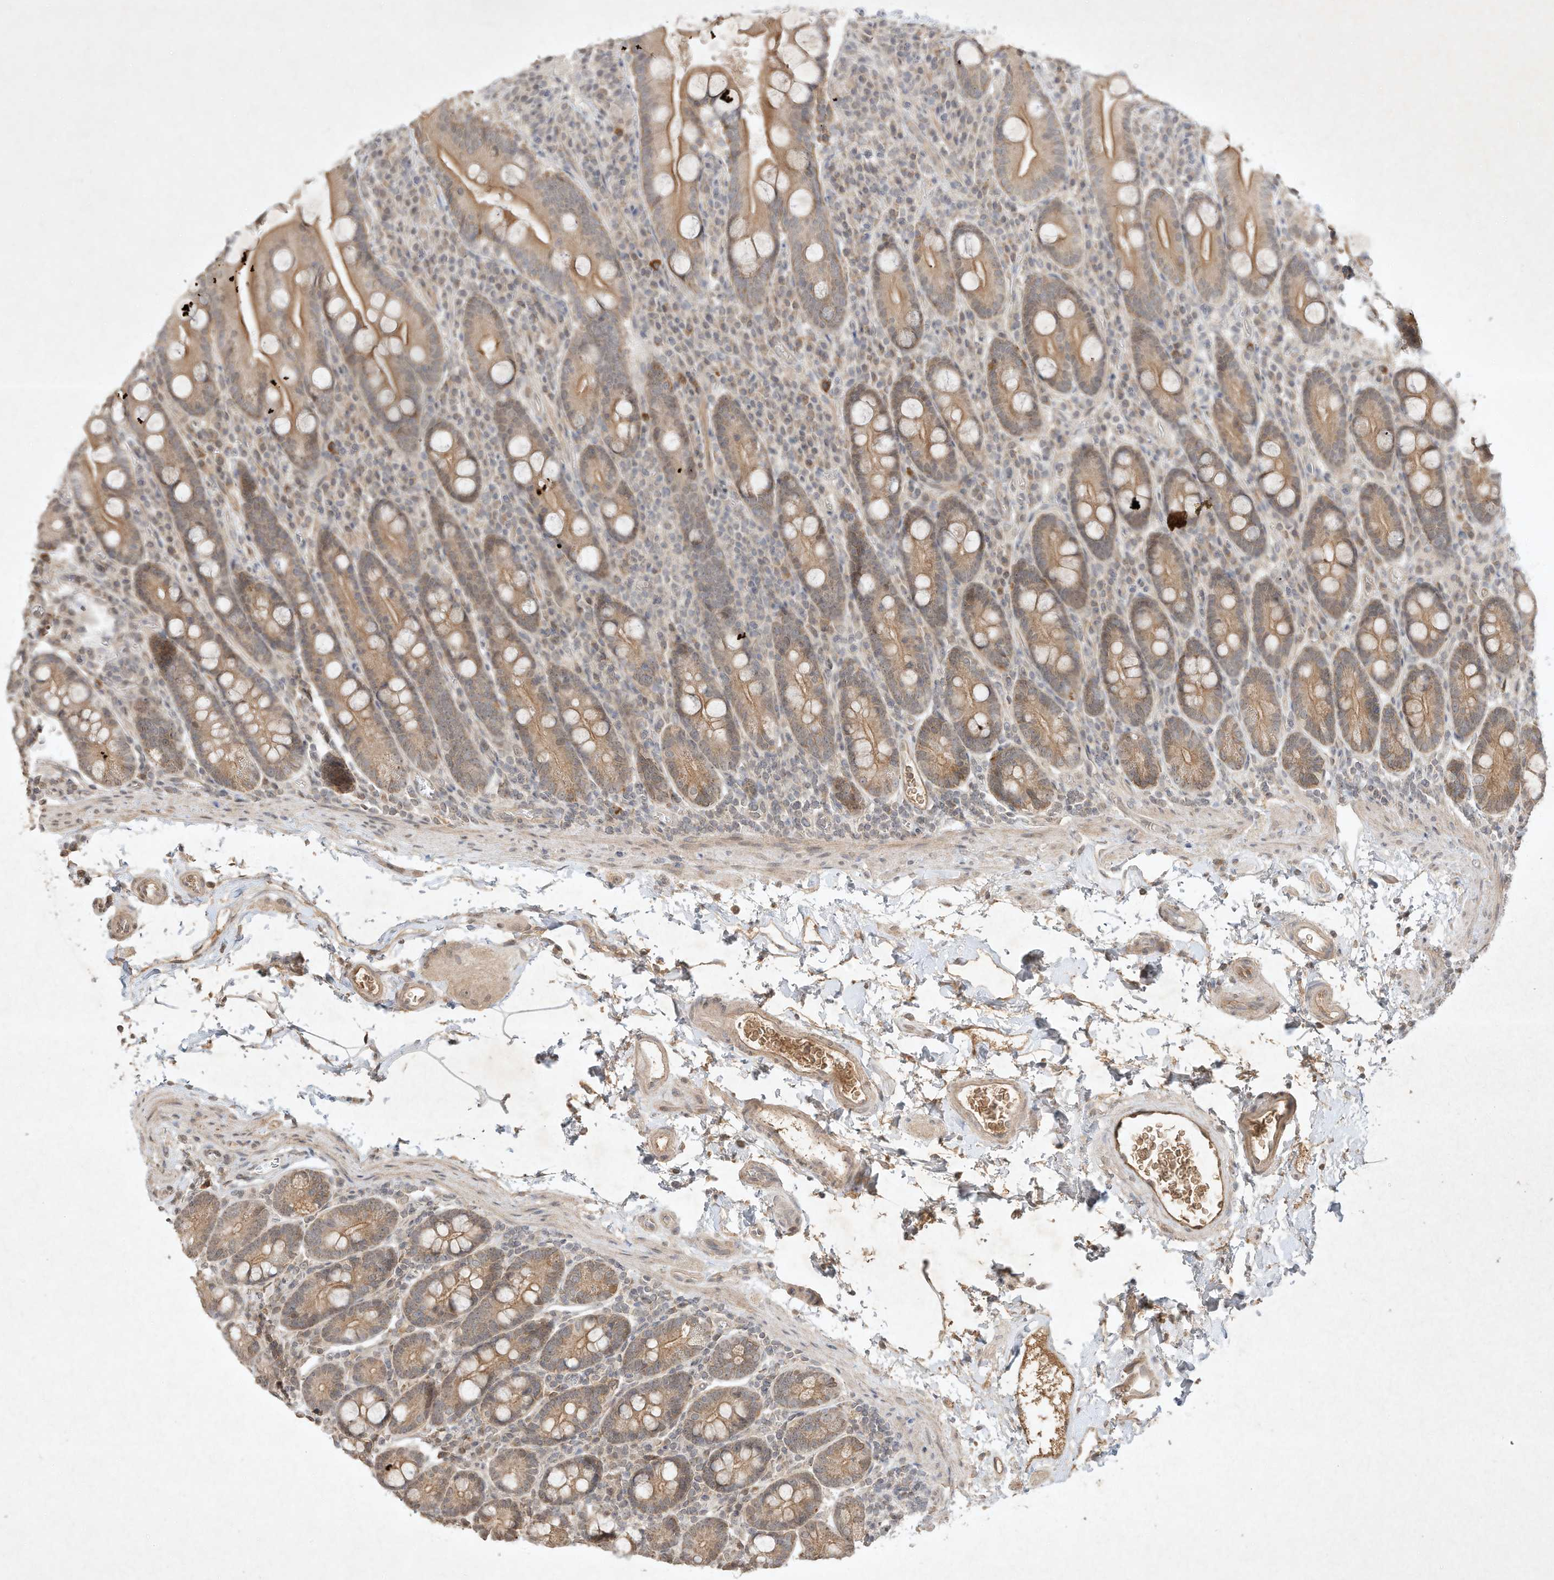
{"staining": {"intensity": "moderate", "quantity": ">75%", "location": "cytoplasmic/membranous"}, "tissue": "duodenum", "cell_type": "Glandular cells", "image_type": "normal", "snomed": [{"axis": "morphology", "description": "Normal tissue, NOS"}, {"axis": "topography", "description": "Duodenum"}], "caption": "An immunohistochemistry (IHC) histopathology image of unremarkable tissue is shown. Protein staining in brown highlights moderate cytoplasmic/membranous positivity in duodenum within glandular cells. (DAB = brown stain, brightfield microscopy at high magnification).", "gene": "BTRC", "patient": {"sex": "male", "age": 35}}